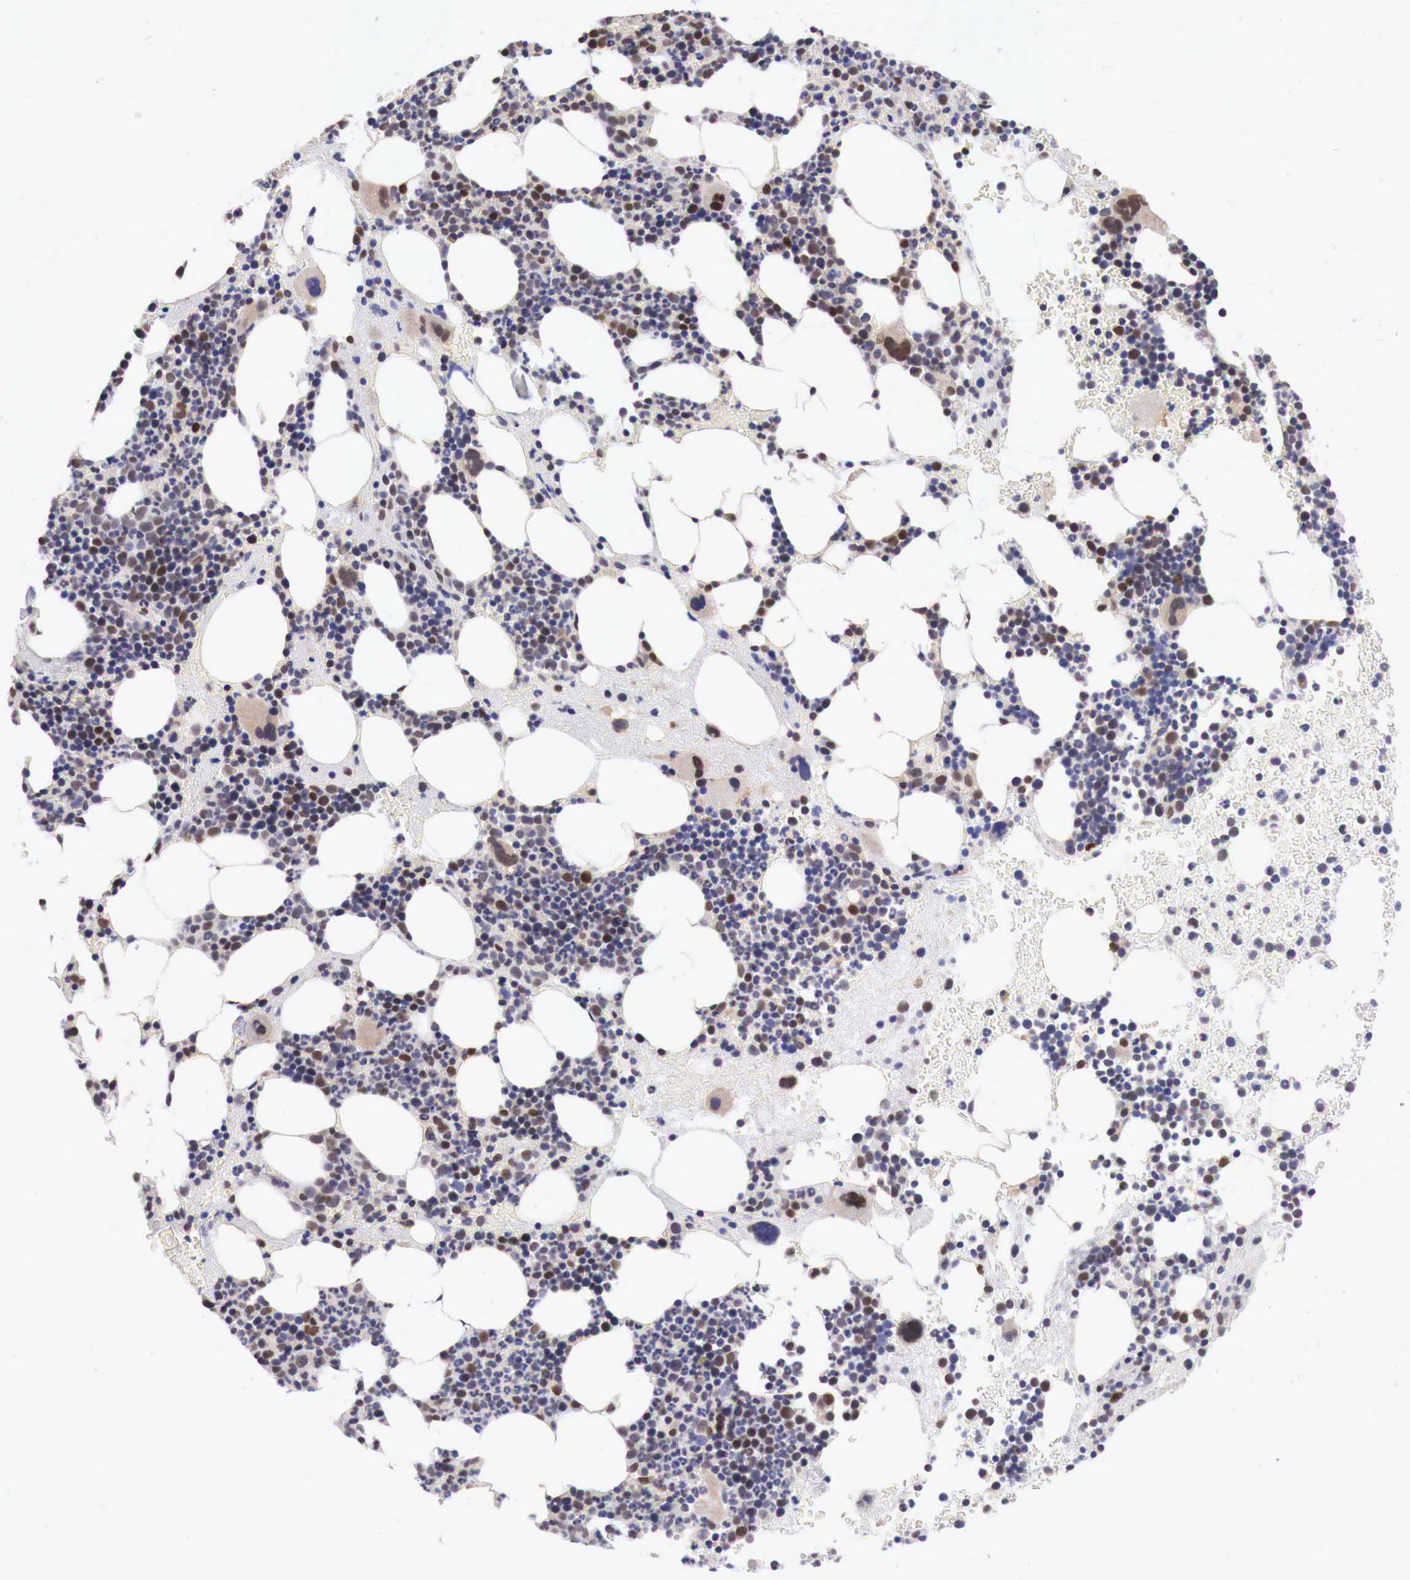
{"staining": {"intensity": "moderate", "quantity": "25%-75%", "location": "cytoplasmic/membranous,nuclear"}, "tissue": "bone marrow", "cell_type": "Hematopoietic cells", "image_type": "normal", "snomed": [{"axis": "morphology", "description": "Normal tissue, NOS"}, {"axis": "topography", "description": "Bone marrow"}], "caption": "The histopathology image demonstrates immunohistochemical staining of unremarkable bone marrow. There is moderate cytoplasmic/membranous,nuclear positivity is appreciated in approximately 25%-75% of hematopoietic cells. (DAB = brown stain, brightfield microscopy at high magnification).", "gene": "PABIR2", "patient": {"sex": "male", "age": 75}}